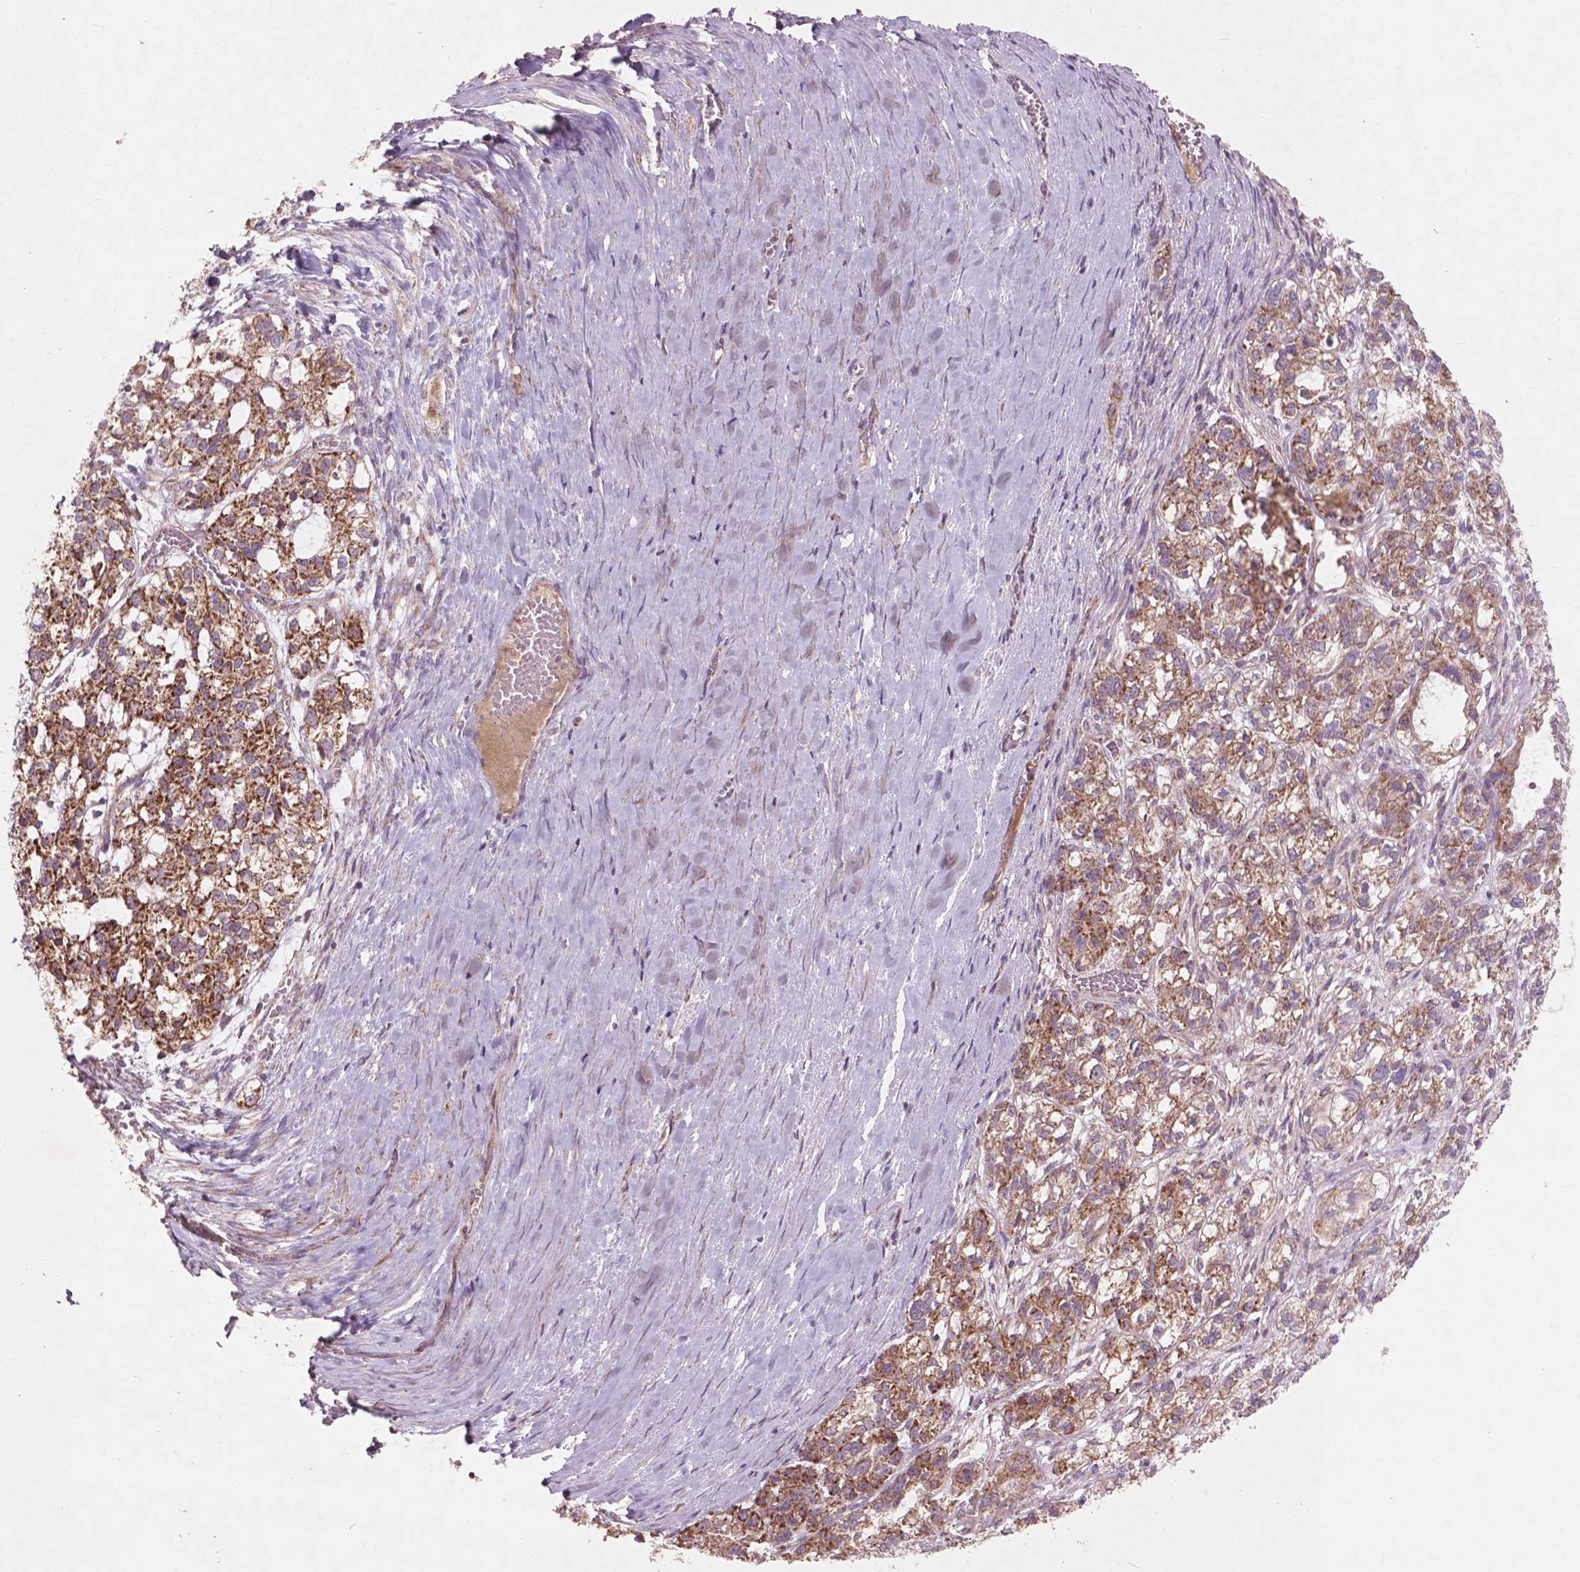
{"staining": {"intensity": "moderate", "quantity": ">75%", "location": "cytoplasmic/membranous"}, "tissue": "ovarian cancer", "cell_type": "Tumor cells", "image_type": "cancer", "snomed": [{"axis": "morphology", "description": "Carcinoma, endometroid"}, {"axis": "topography", "description": "Ovary"}], "caption": "Protein positivity by IHC reveals moderate cytoplasmic/membranous expression in about >75% of tumor cells in ovarian cancer.", "gene": "NLRX1", "patient": {"sex": "female", "age": 64}}